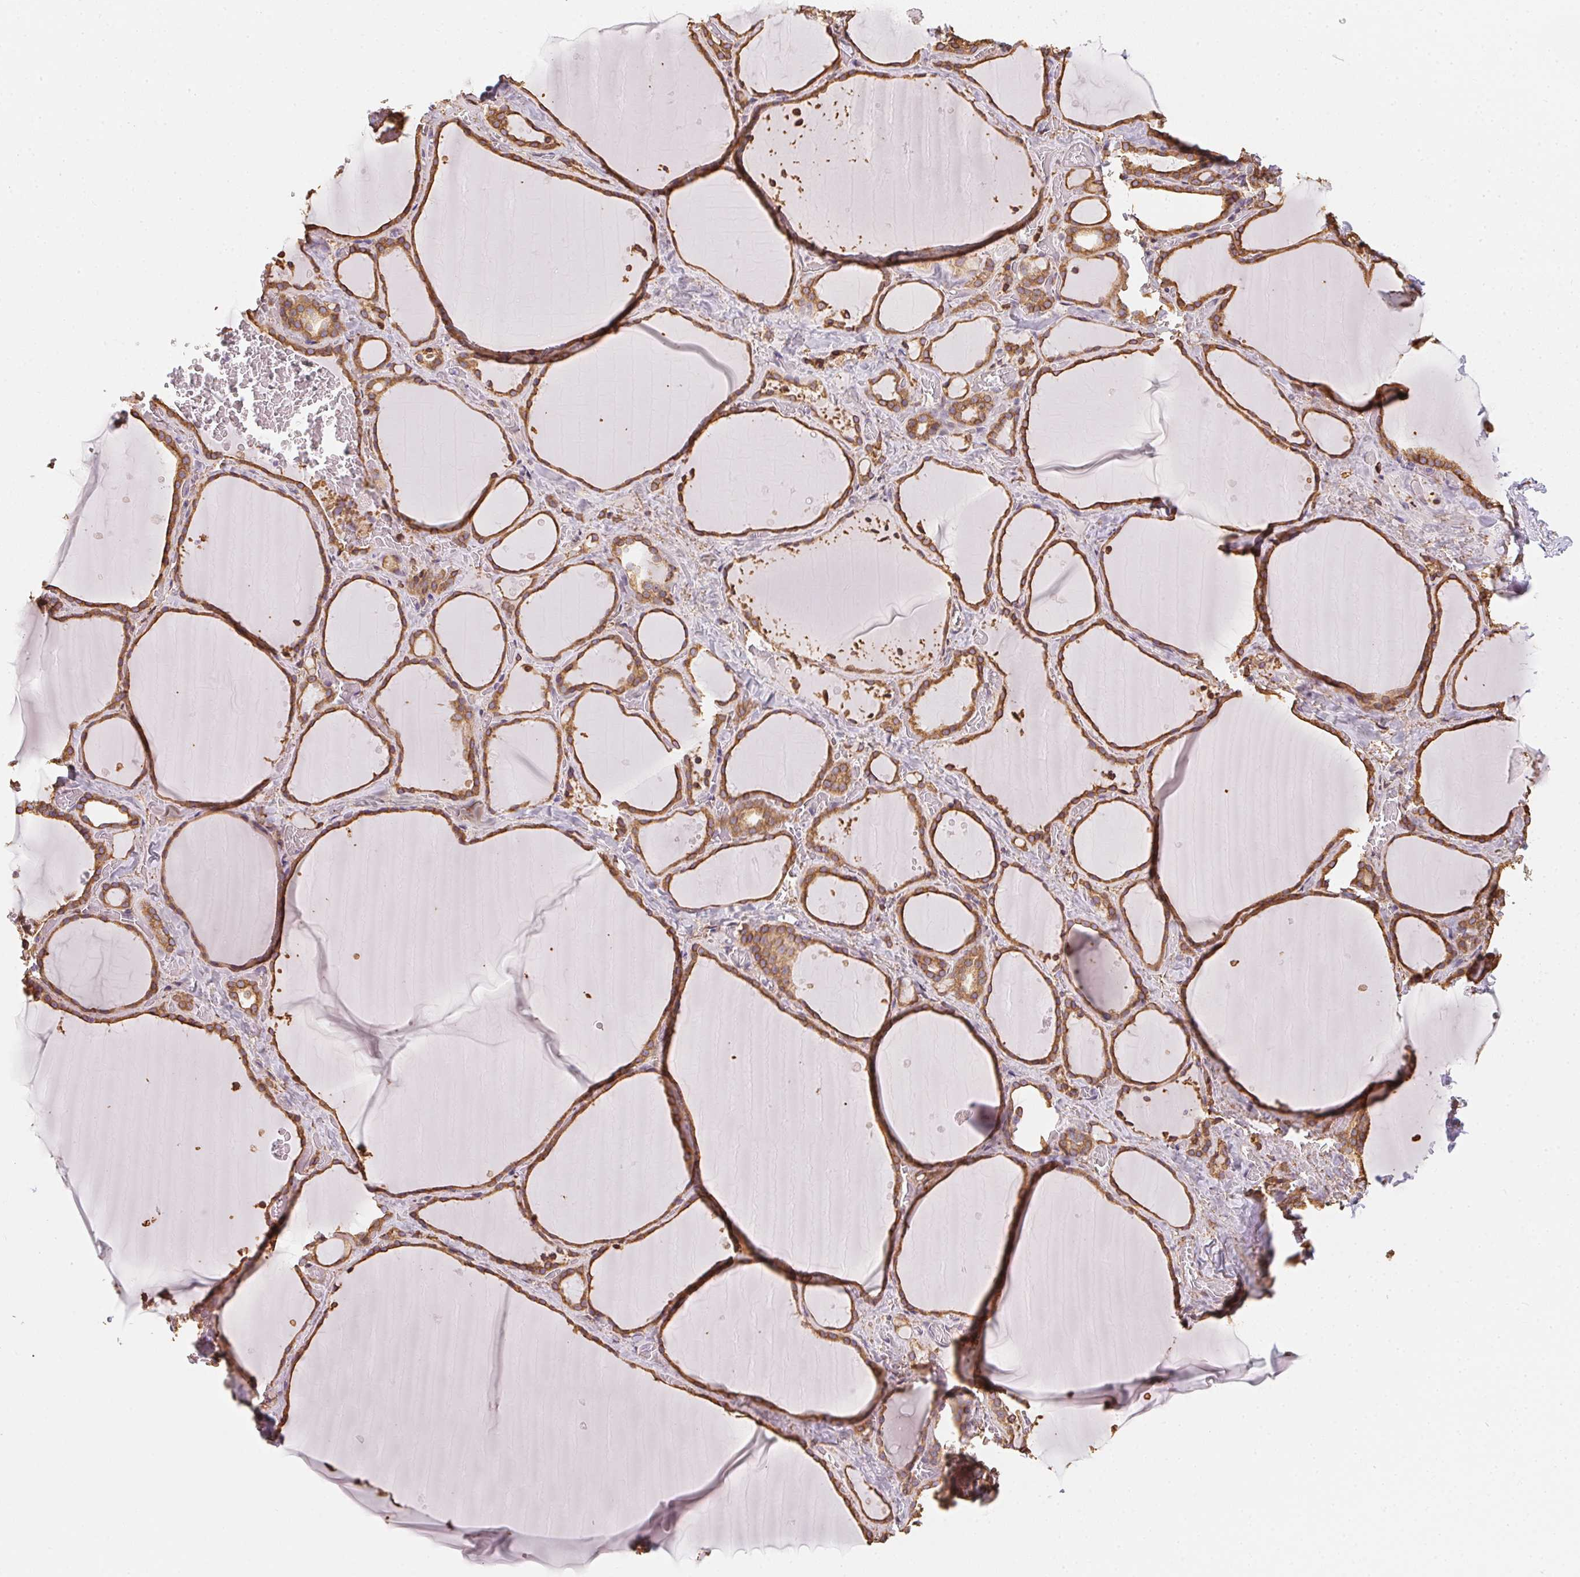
{"staining": {"intensity": "moderate", "quantity": ">75%", "location": "cytoplasmic/membranous"}, "tissue": "thyroid gland", "cell_type": "Glandular cells", "image_type": "normal", "snomed": [{"axis": "morphology", "description": "Normal tissue, NOS"}, {"axis": "topography", "description": "Thyroid gland"}], "caption": "Protein staining reveals moderate cytoplasmic/membranous expression in approximately >75% of glandular cells in unremarkable thyroid gland.", "gene": "RSBN1", "patient": {"sex": "female", "age": 36}}